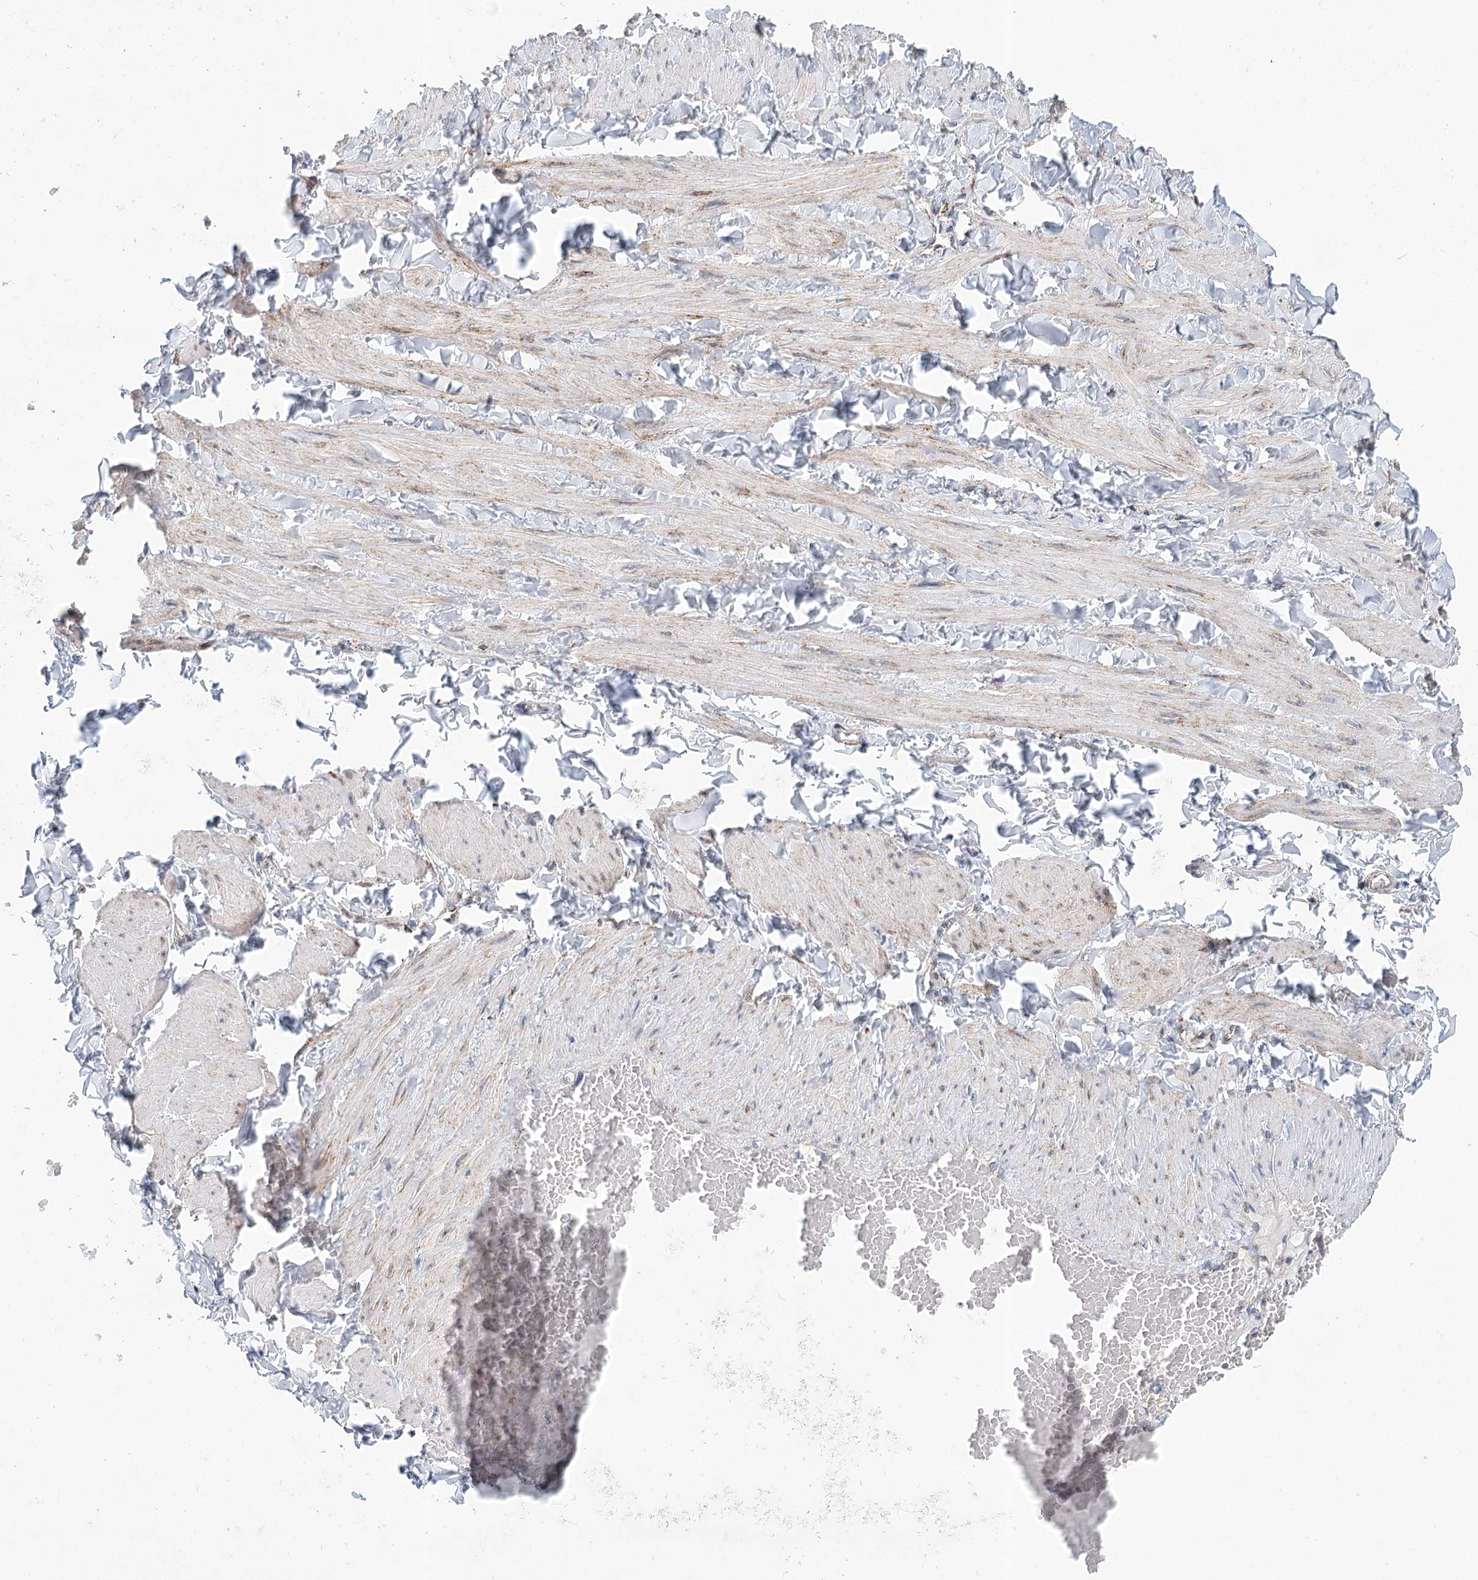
{"staining": {"intensity": "weak", "quantity": "25%-75%", "location": "cytoplasmic/membranous"}, "tissue": "soft tissue", "cell_type": "Fibroblasts", "image_type": "normal", "snomed": [{"axis": "morphology", "description": "Normal tissue, NOS"}, {"axis": "topography", "description": "Adipose tissue"}, {"axis": "topography", "description": "Vascular tissue"}, {"axis": "topography", "description": "Peripheral nerve tissue"}], "caption": "Human soft tissue stained with a brown dye demonstrates weak cytoplasmic/membranous positive positivity in approximately 25%-75% of fibroblasts.", "gene": "LSS", "patient": {"sex": "male", "age": 25}}